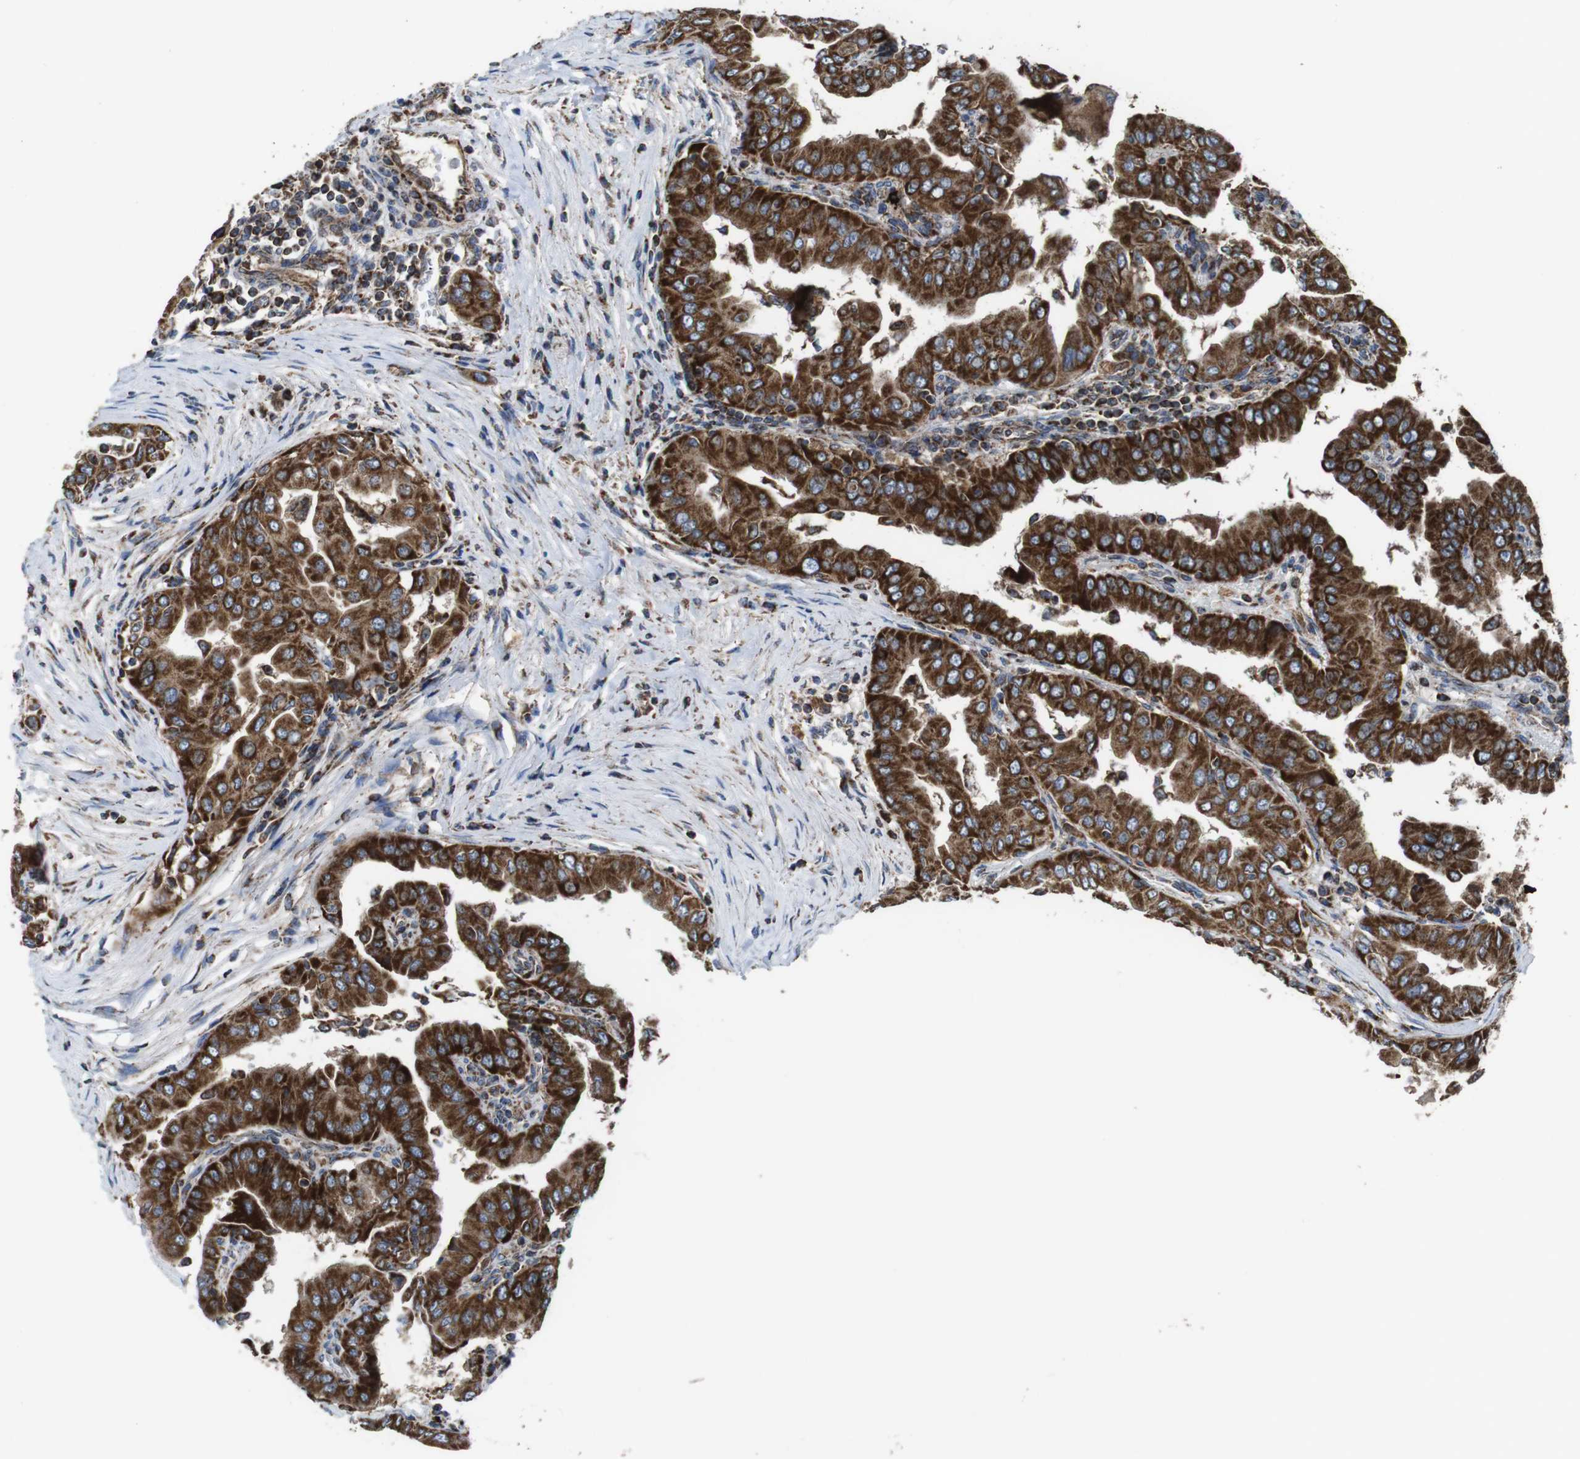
{"staining": {"intensity": "strong", "quantity": ">75%", "location": "cytoplasmic/membranous"}, "tissue": "thyroid cancer", "cell_type": "Tumor cells", "image_type": "cancer", "snomed": [{"axis": "morphology", "description": "Papillary adenocarcinoma, NOS"}, {"axis": "topography", "description": "Thyroid gland"}], "caption": "Immunohistochemical staining of human thyroid cancer (papillary adenocarcinoma) displays high levels of strong cytoplasmic/membranous staining in about >75% of tumor cells. (IHC, brightfield microscopy, high magnification).", "gene": "HK1", "patient": {"sex": "male", "age": 33}}